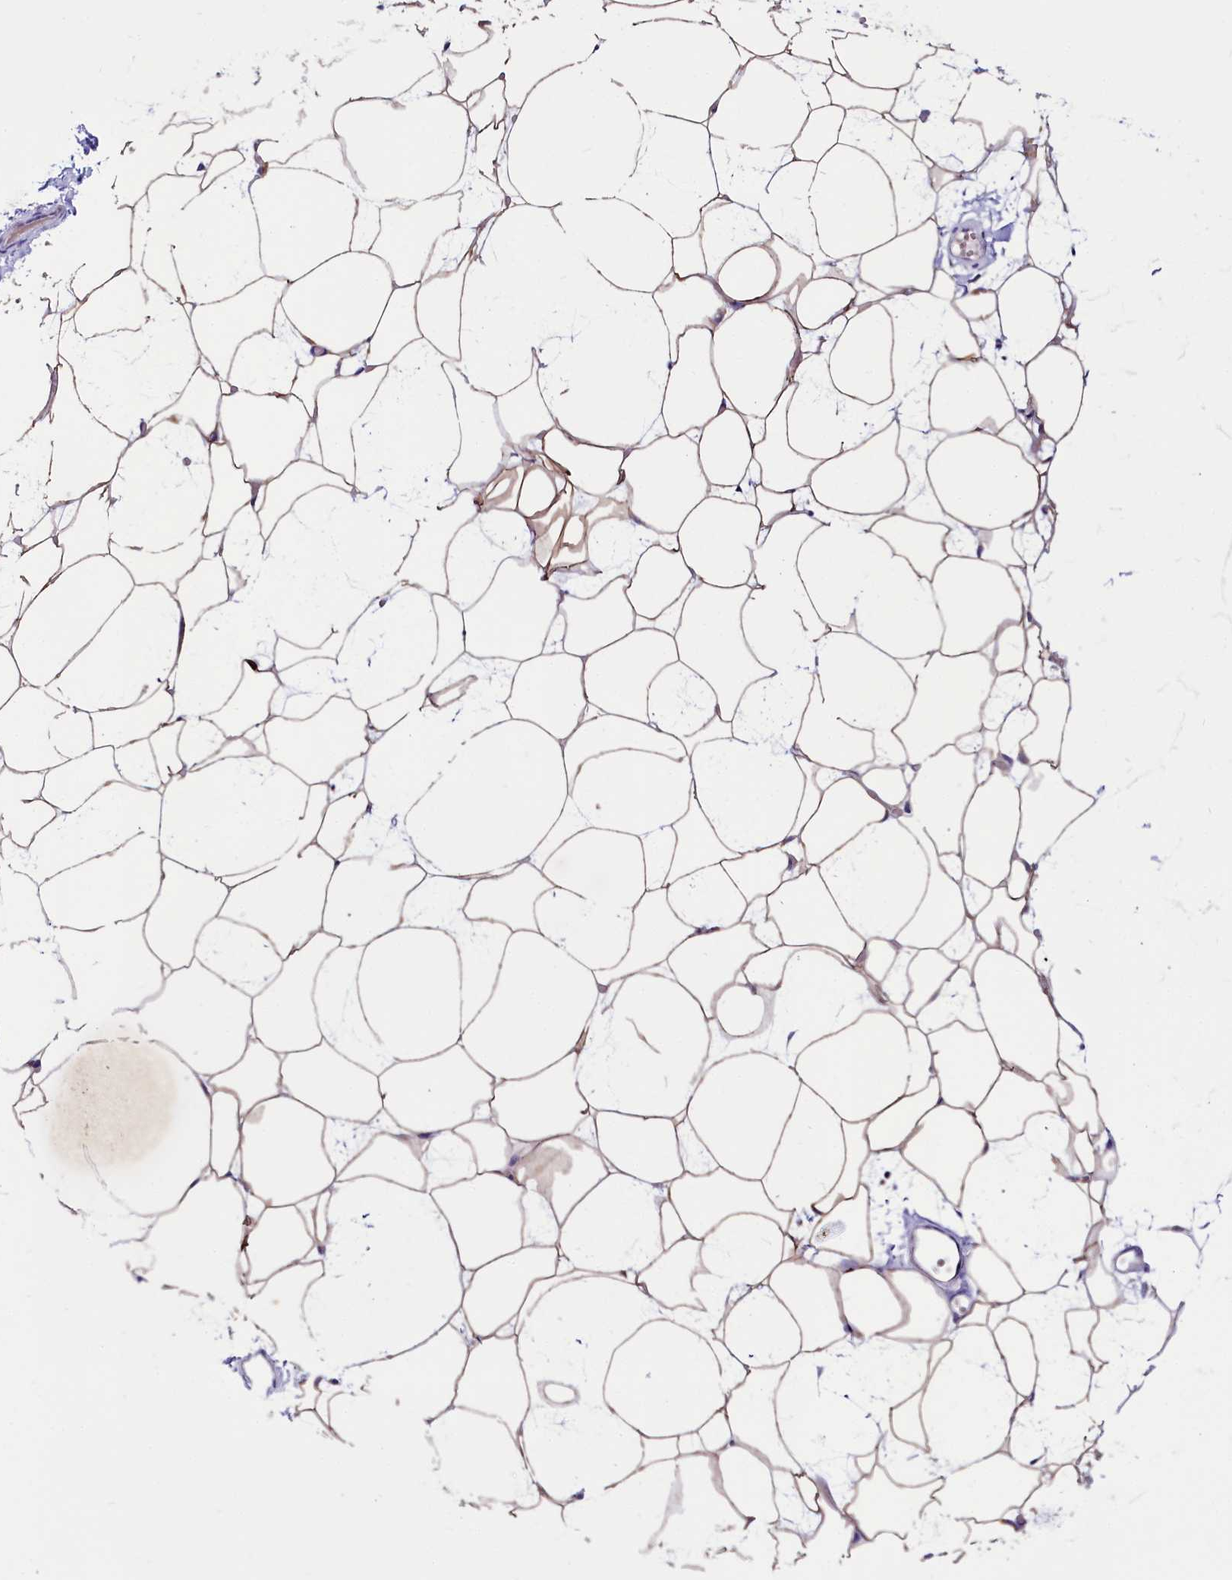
{"staining": {"intensity": "moderate", "quantity": ">75%", "location": "cytoplasmic/membranous"}, "tissue": "adipose tissue", "cell_type": "Adipocytes", "image_type": "normal", "snomed": [{"axis": "morphology", "description": "Normal tissue, NOS"}, {"axis": "topography", "description": "Breast"}], "caption": "Immunohistochemical staining of normal human adipose tissue displays >75% levels of moderate cytoplasmic/membranous protein expression in about >75% of adipocytes. Using DAB (3,3'-diaminobenzidine) (brown) and hematoxylin (blue) stains, captured at high magnification using brightfield microscopy.", "gene": "ABHD5", "patient": {"sex": "female", "age": 23}}